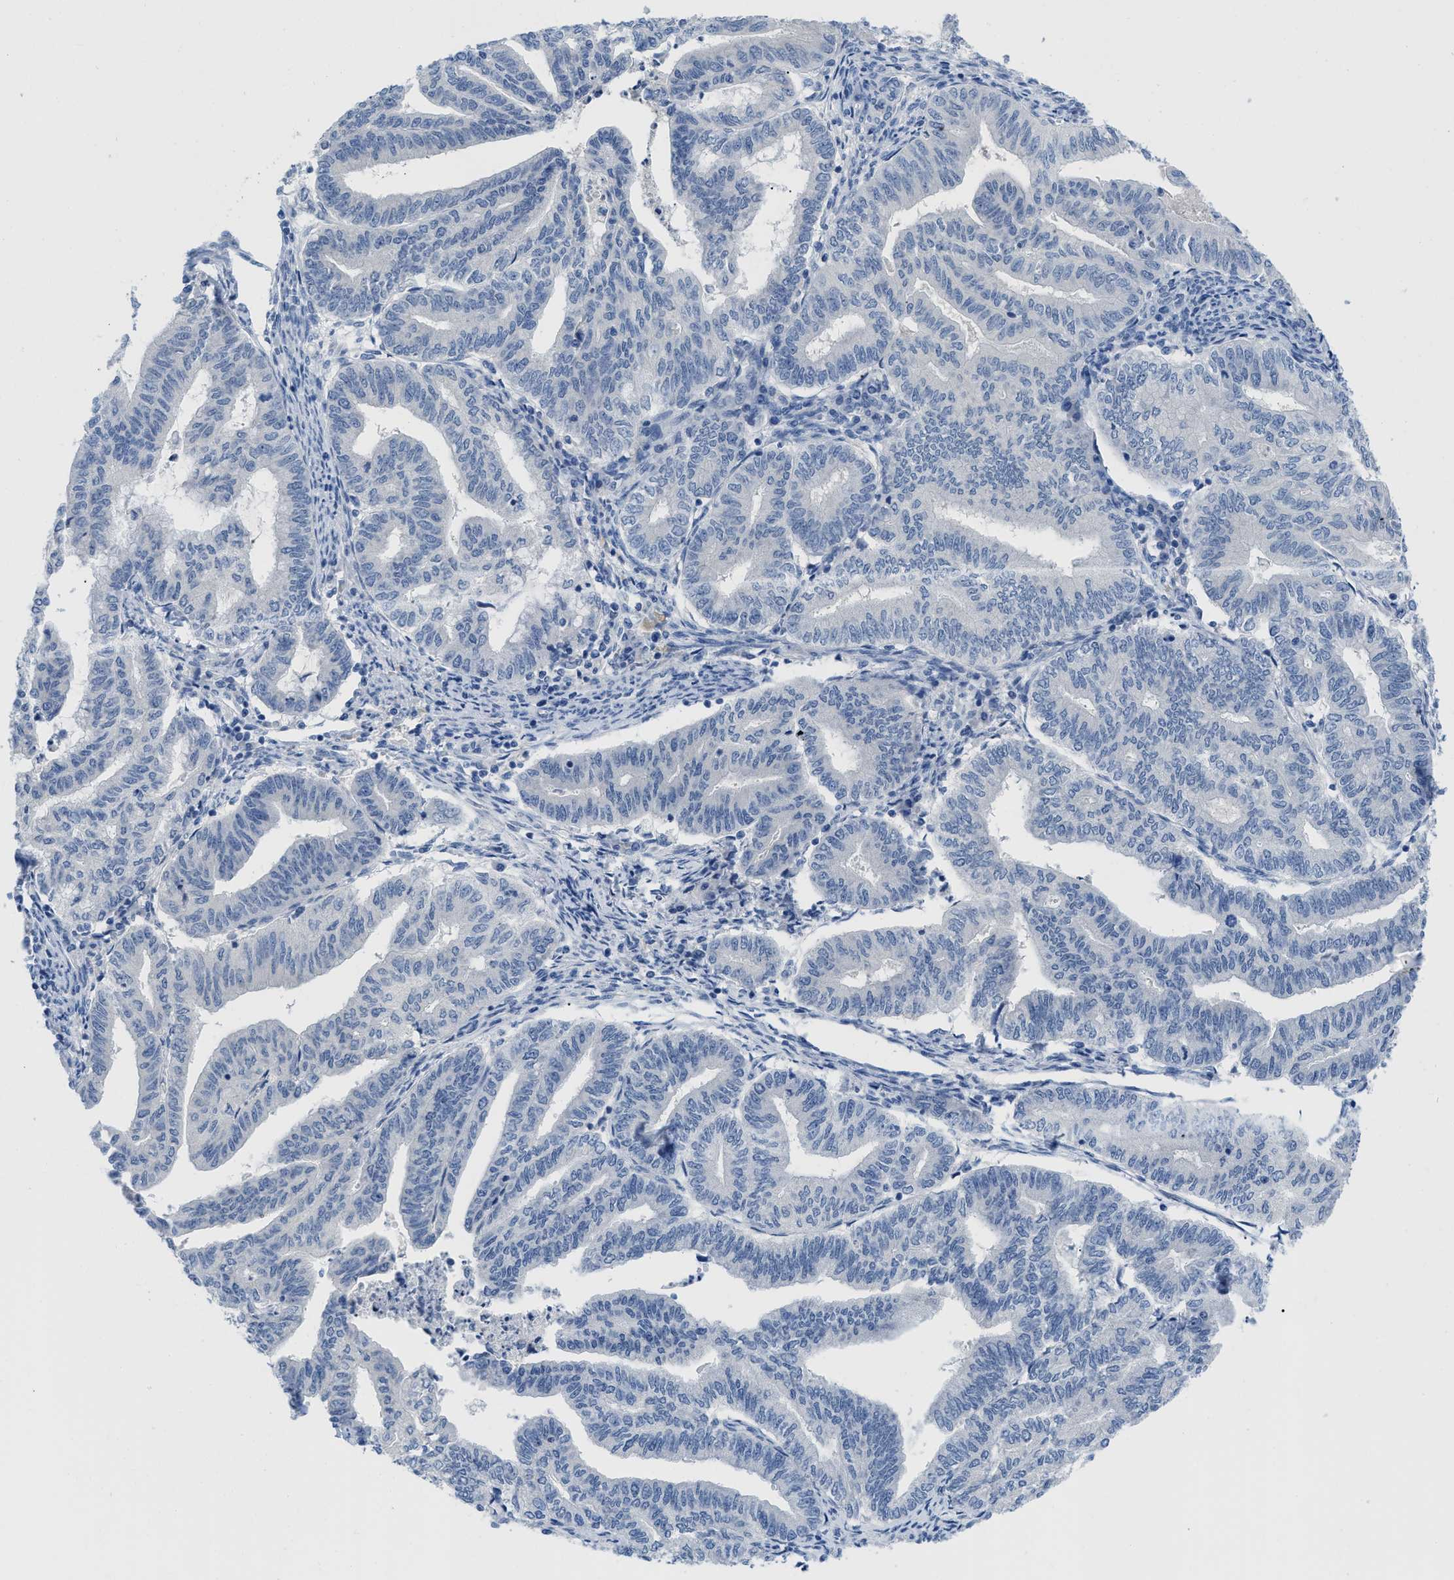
{"staining": {"intensity": "negative", "quantity": "none", "location": "none"}, "tissue": "endometrial cancer", "cell_type": "Tumor cells", "image_type": "cancer", "snomed": [{"axis": "morphology", "description": "Adenocarcinoma, NOS"}, {"axis": "topography", "description": "Endometrium"}], "caption": "A high-resolution histopathology image shows IHC staining of adenocarcinoma (endometrial), which shows no significant staining in tumor cells. (Immunohistochemistry (ihc), brightfield microscopy, high magnification).", "gene": "PYY", "patient": {"sex": "female", "age": 79}}